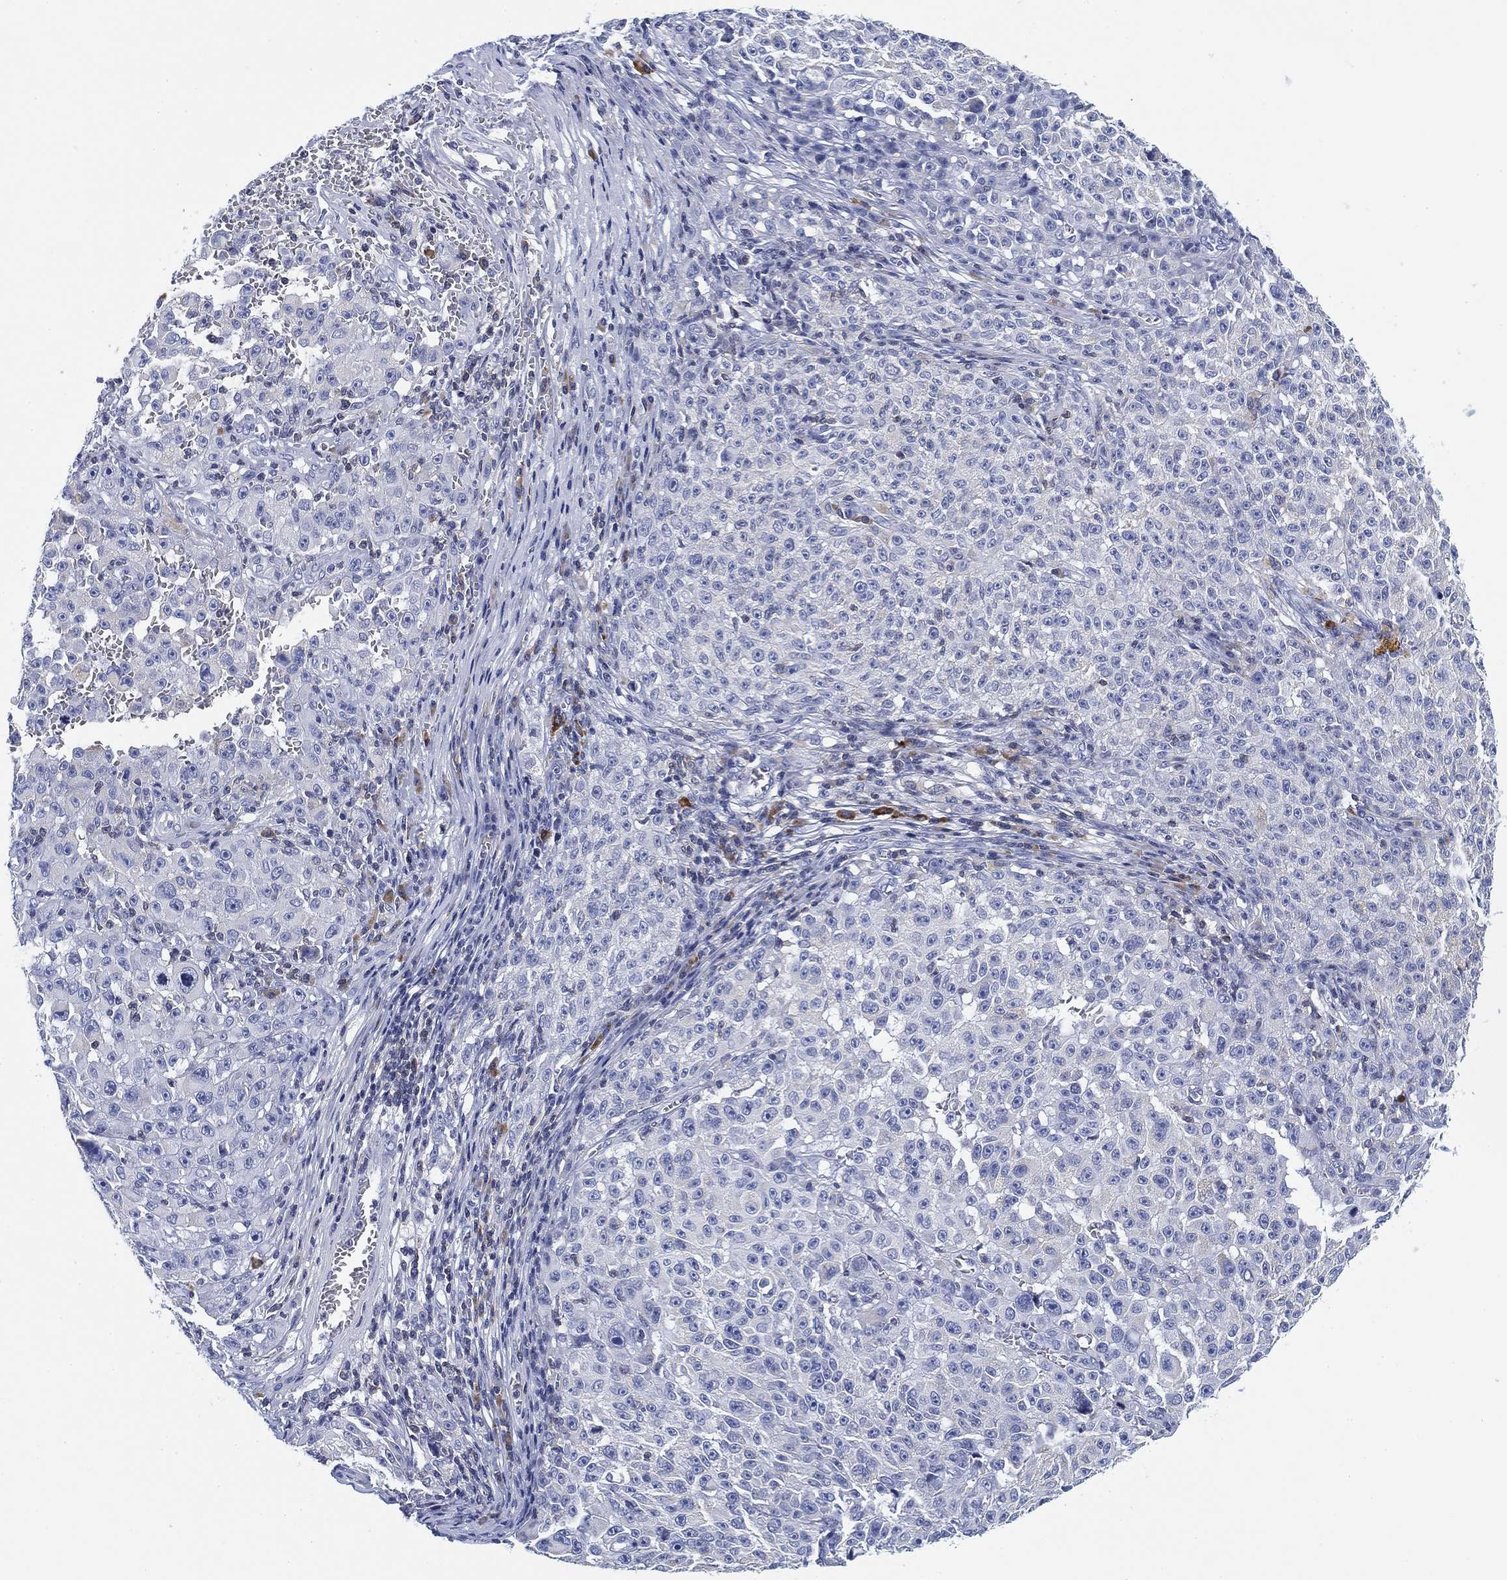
{"staining": {"intensity": "negative", "quantity": "none", "location": "none"}, "tissue": "melanoma", "cell_type": "Tumor cells", "image_type": "cancer", "snomed": [{"axis": "morphology", "description": "Malignant melanoma, NOS"}, {"axis": "topography", "description": "Skin"}], "caption": "Immunohistochemistry (IHC) micrograph of melanoma stained for a protein (brown), which displays no expression in tumor cells. The staining is performed using DAB brown chromogen with nuclei counter-stained in using hematoxylin.", "gene": "FYB1", "patient": {"sex": "female", "age": 82}}